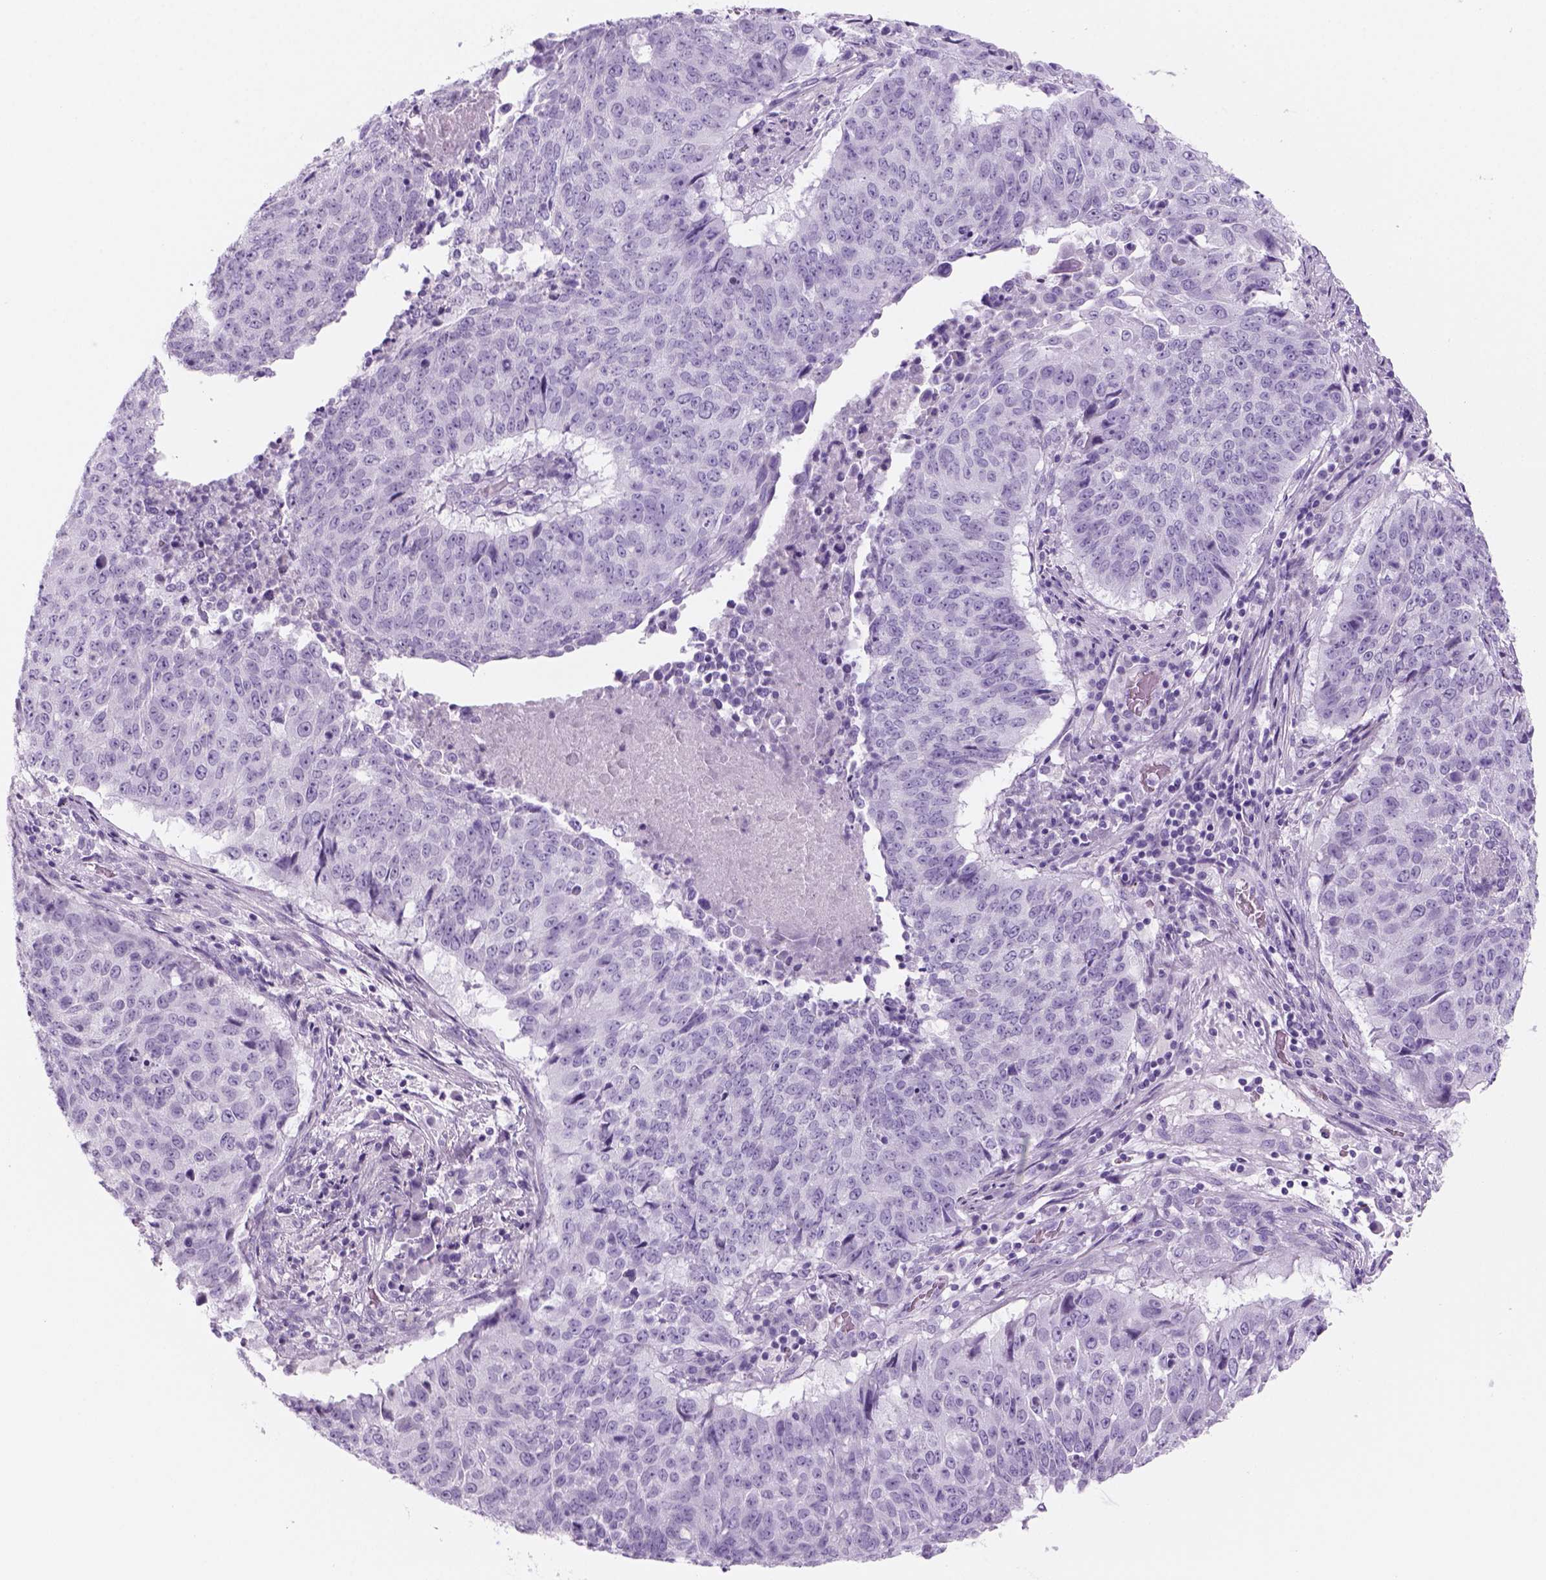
{"staining": {"intensity": "negative", "quantity": "none", "location": "none"}, "tissue": "lung cancer", "cell_type": "Tumor cells", "image_type": "cancer", "snomed": [{"axis": "morphology", "description": "Normal tissue, NOS"}, {"axis": "morphology", "description": "Squamous cell carcinoma, NOS"}, {"axis": "topography", "description": "Bronchus"}, {"axis": "topography", "description": "Lung"}], "caption": "High power microscopy photomicrograph of an IHC micrograph of squamous cell carcinoma (lung), revealing no significant positivity in tumor cells.", "gene": "KRTAP11-1", "patient": {"sex": "male", "age": 64}}